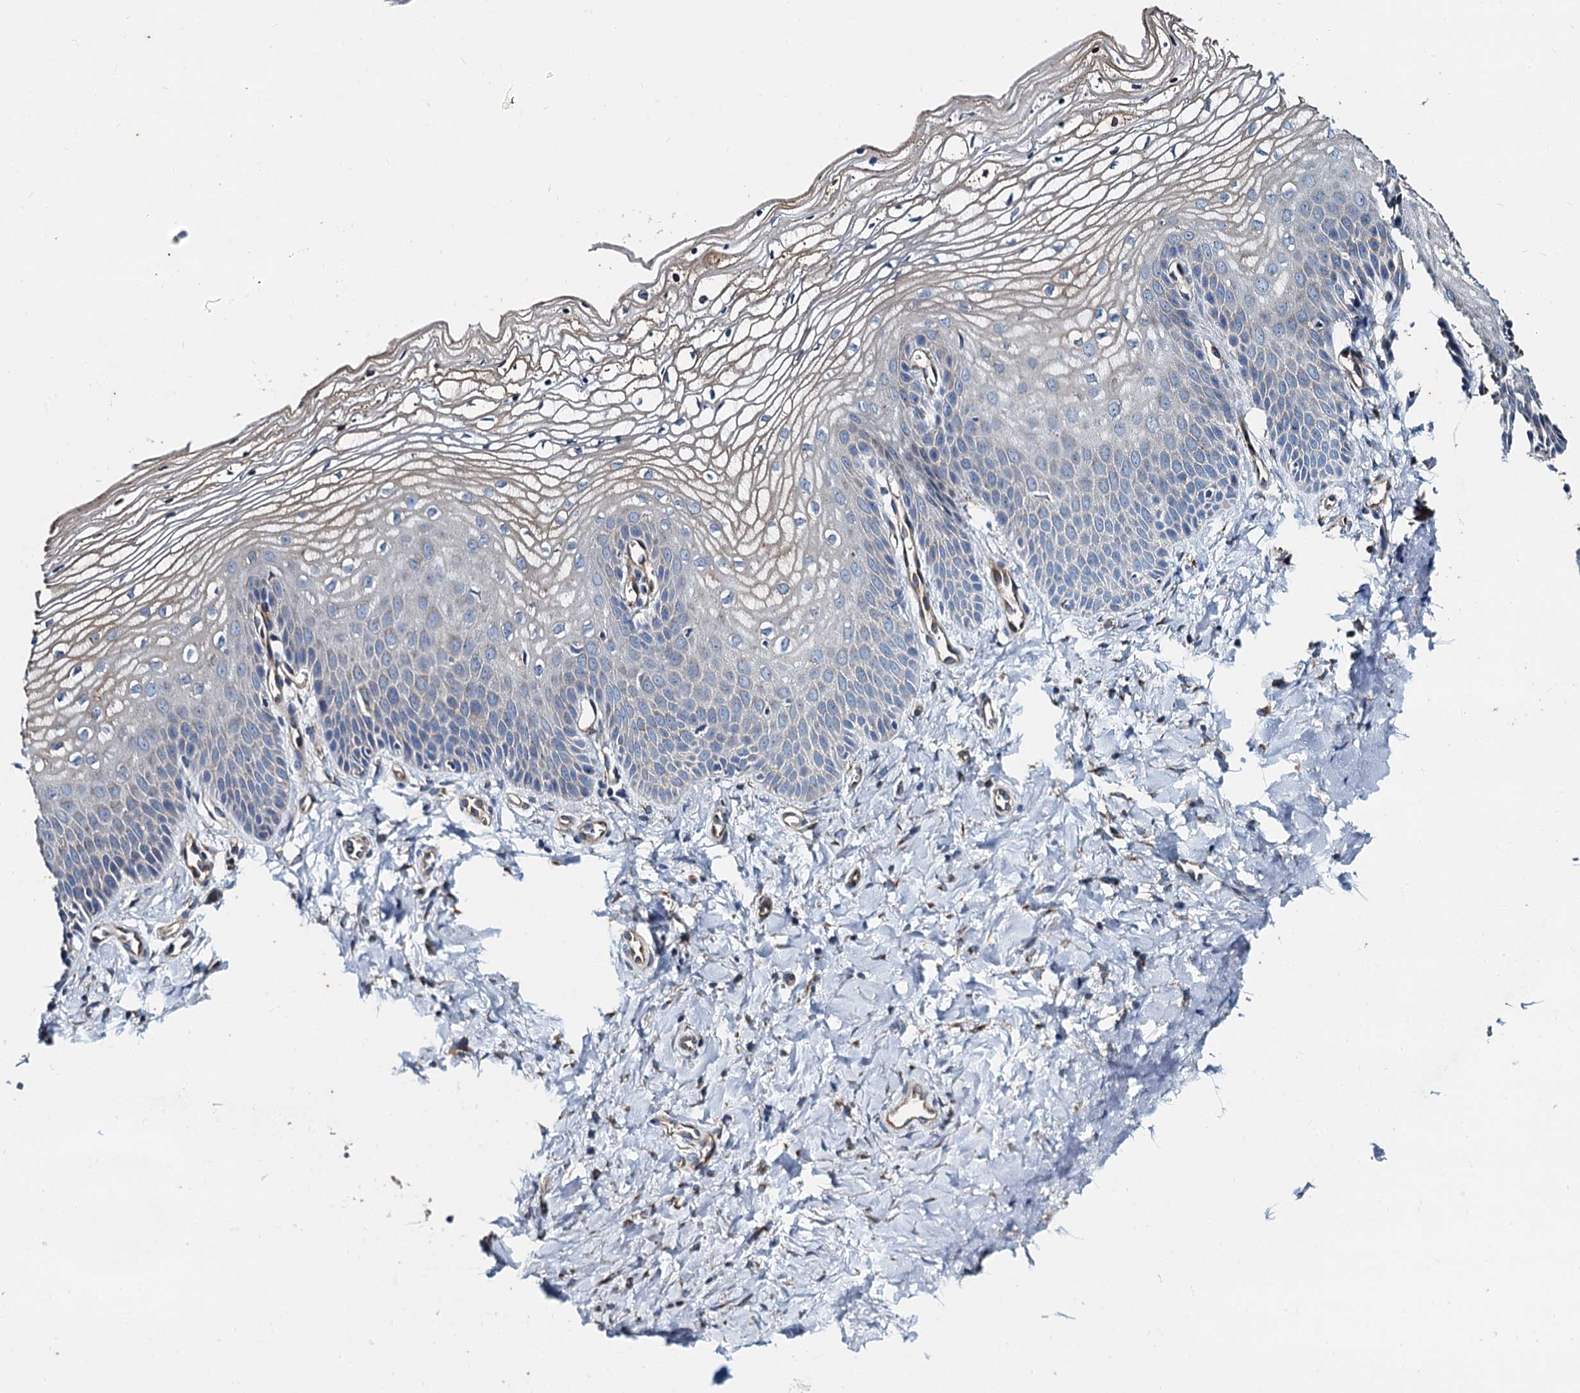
{"staining": {"intensity": "moderate", "quantity": "<25%", "location": "cytoplasmic/membranous"}, "tissue": "vagina", "cell_type": "Squamous epithelial cells", "image_type": "normal", "snomed": [{"axis": "morphology", "description": "Normal tissue, NOS"}, {"axis": "topography", "description": "Vagina"}], "caption": "IHC (DAB) staining of unremarkable vagina displays moderate cytoplasmic/membranous protein positivity in about <25% of squamous epithelial cells.", "gene": "NGRN", "patient": {"sex": "female", "age": 68}}